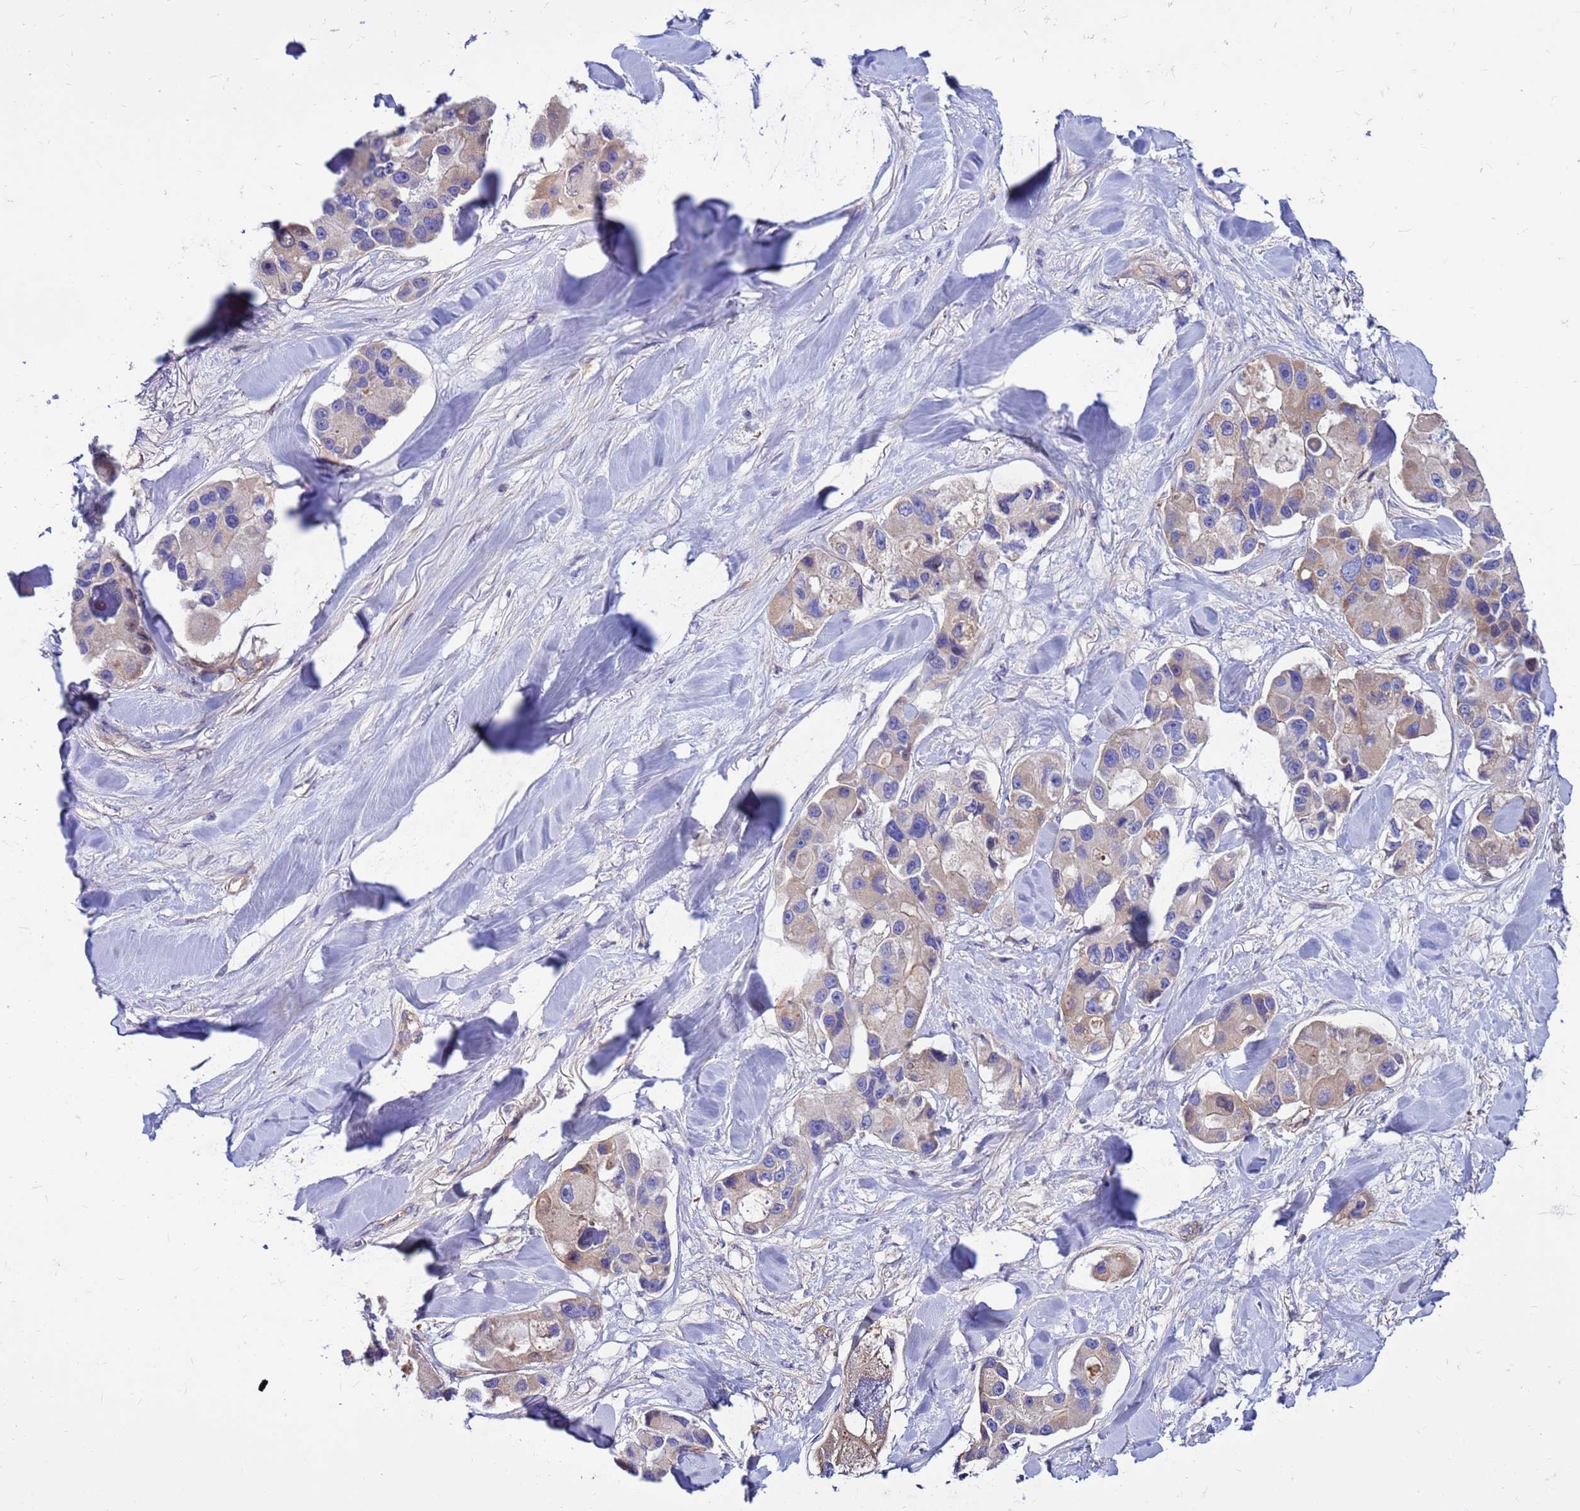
{"staining": {"intensity": "weak", "quantity": "25%-75%", "location": "cytoplasmic/membranous"}, "tissue": "lung cancer", "cell_type": "Tumor cells", "image_type": "cancer", "snomed": [{"axis": "morphology", "description": "Adenocarcinoma, NOS"}, {"axis": "topography", "description": "Lung"}], "caption": "Immunohistochemical staining of lung cancer (adenocarcinoma) reveals low levels of weak cytoplasmic/membranous protein positivity in approximately 25%-75% of tumor cells. Using DAB (brown) and hematoxylin (blue) stains, captured at high magnification using brightfield microscopy.", "gene": "CRHBP", "patient": {"sex": "female", "age": 54}}